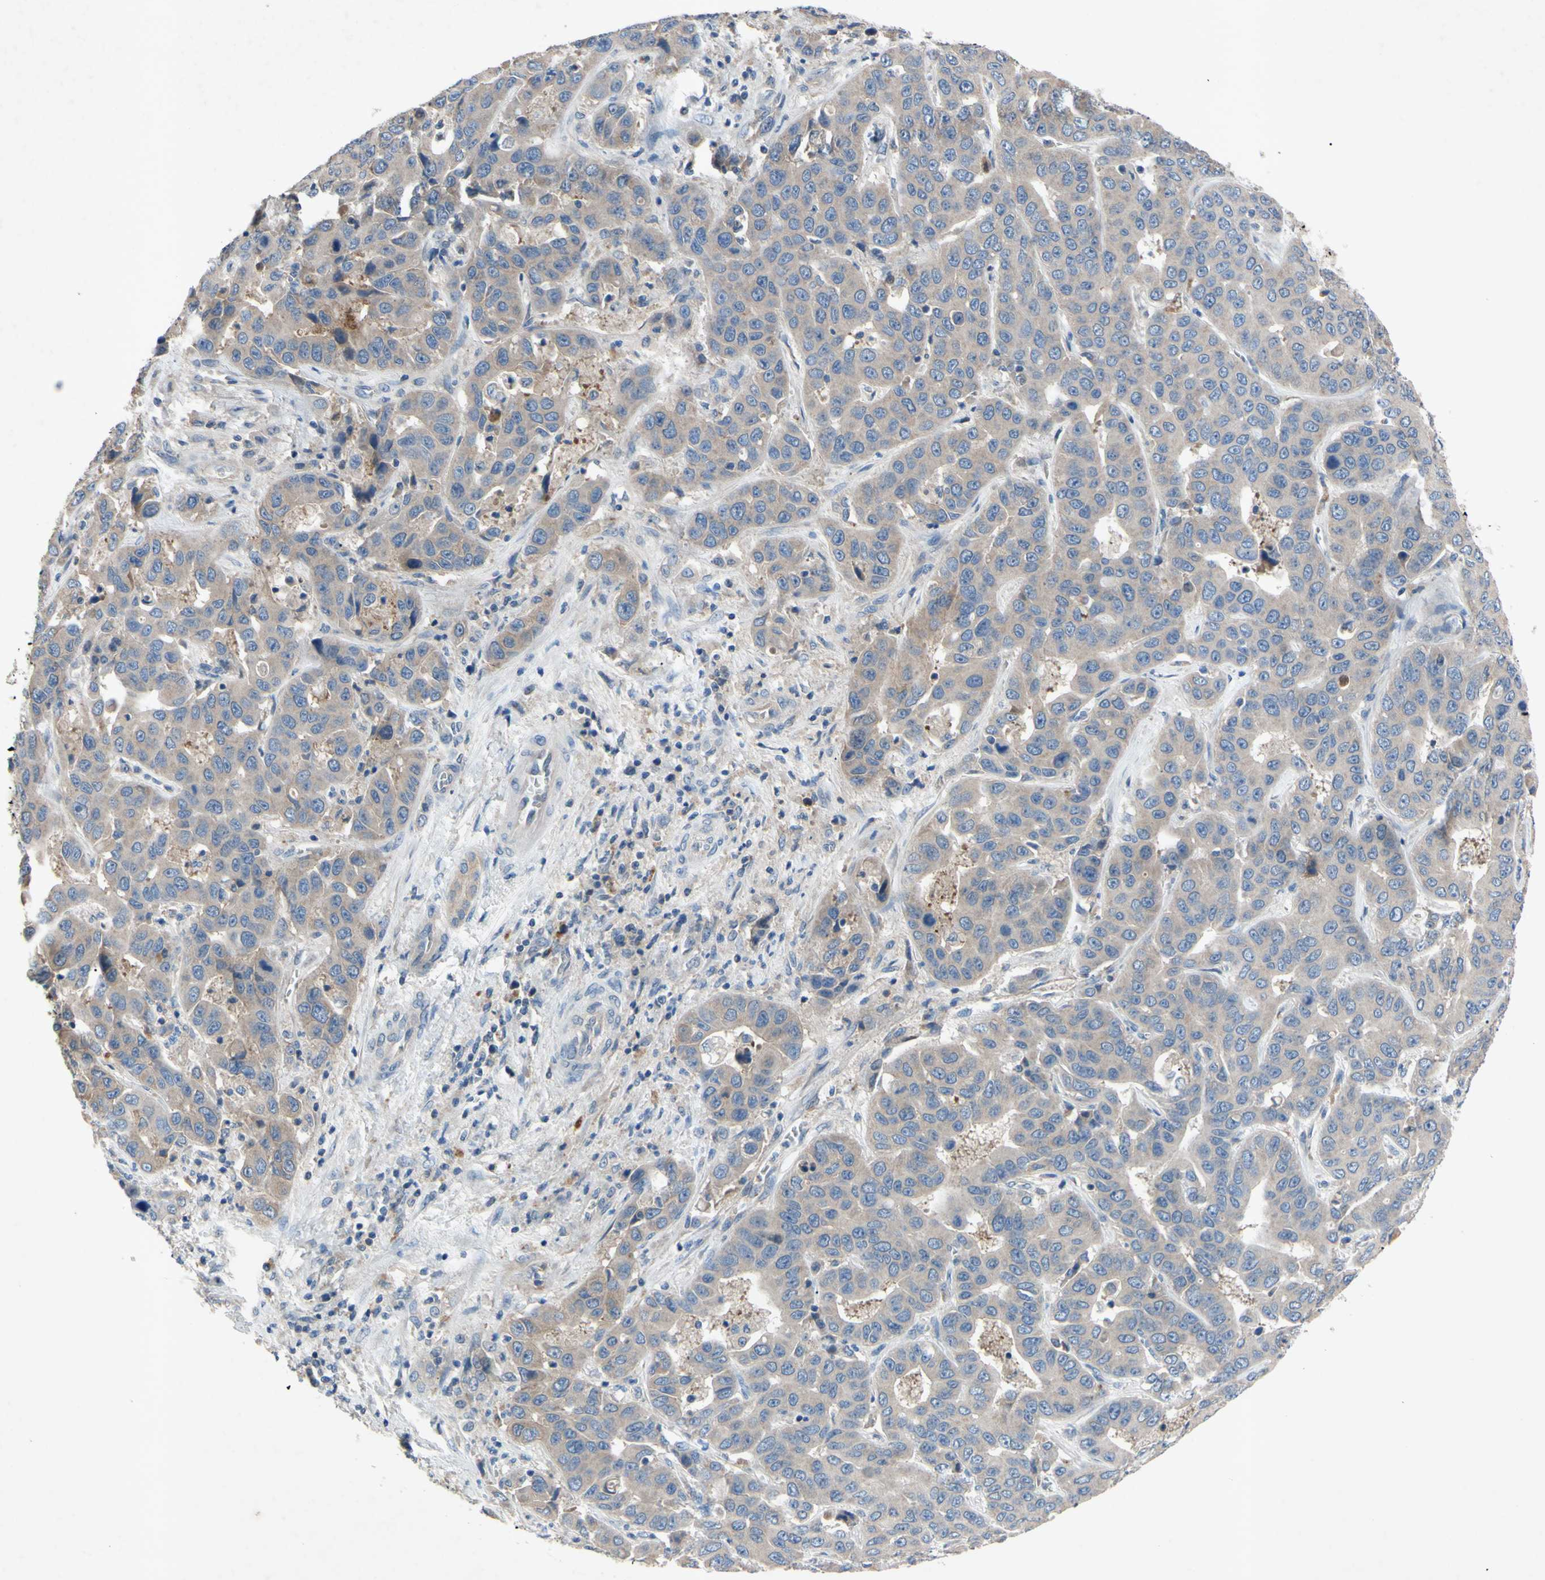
{"staining": {"intensity": "weak", "quantity": ">75%", "location": "cytoplasmic/membranous"}, "tissue": "liver cancer", "cell_type": "Tumor cells", "image_type": "cancer", "snomed": [{"axis": "morphology", "description": "Cholangiocarcinoma"}, {"axis": "topography", "description": "Liver"}], "caption": "The photomicrograph exhibits staining of liver cancer, revealing weak cytoplasmic/membranous protein staining (brown color) within tumor cells.", "gene": "HILPDA", "patient": {"sex": "female", "age": 52}}